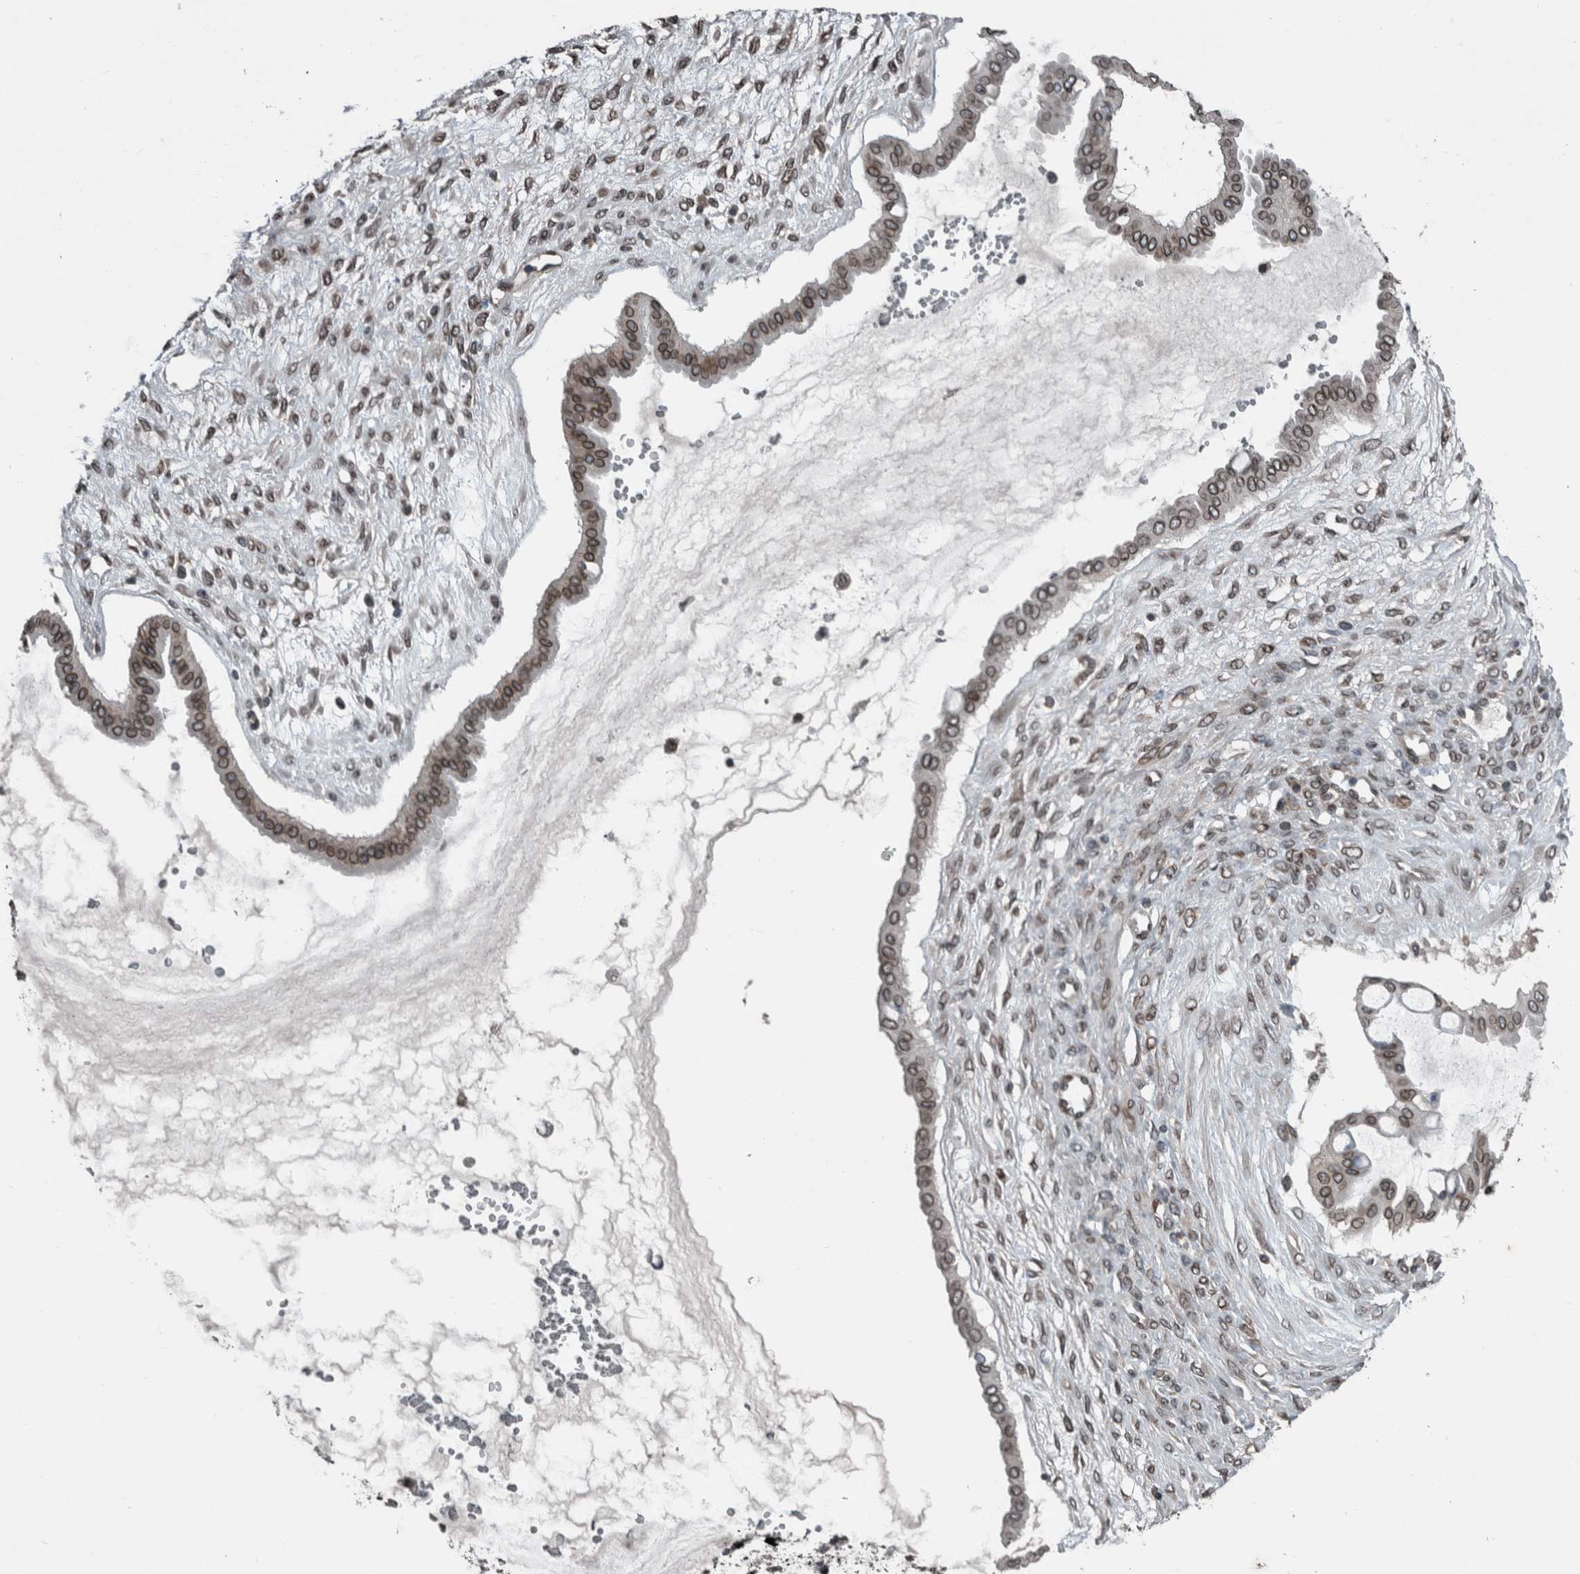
{"staining": {"intensity": "moderate", "quantity": ">75%", "location": "cytoplasmic/membranous,nuclear"}, "tissue": "ovarian cancer", "cell_type": "Tumor cells", "image_type": "cancer", "snomed": [{"axis": "morphology", "description": "Cystadenocarcinoma, mucinous, NOS"}, {"axis": "topography", "description": "Ovary"}], "caption": "Protein staining shows moderate cytoplasmic/membranous and nuclear expression in about >75% of tumor cells in ovarian cancer.", "gene": "RANBP2", "patient": {"sex": "female", "age": 73}}